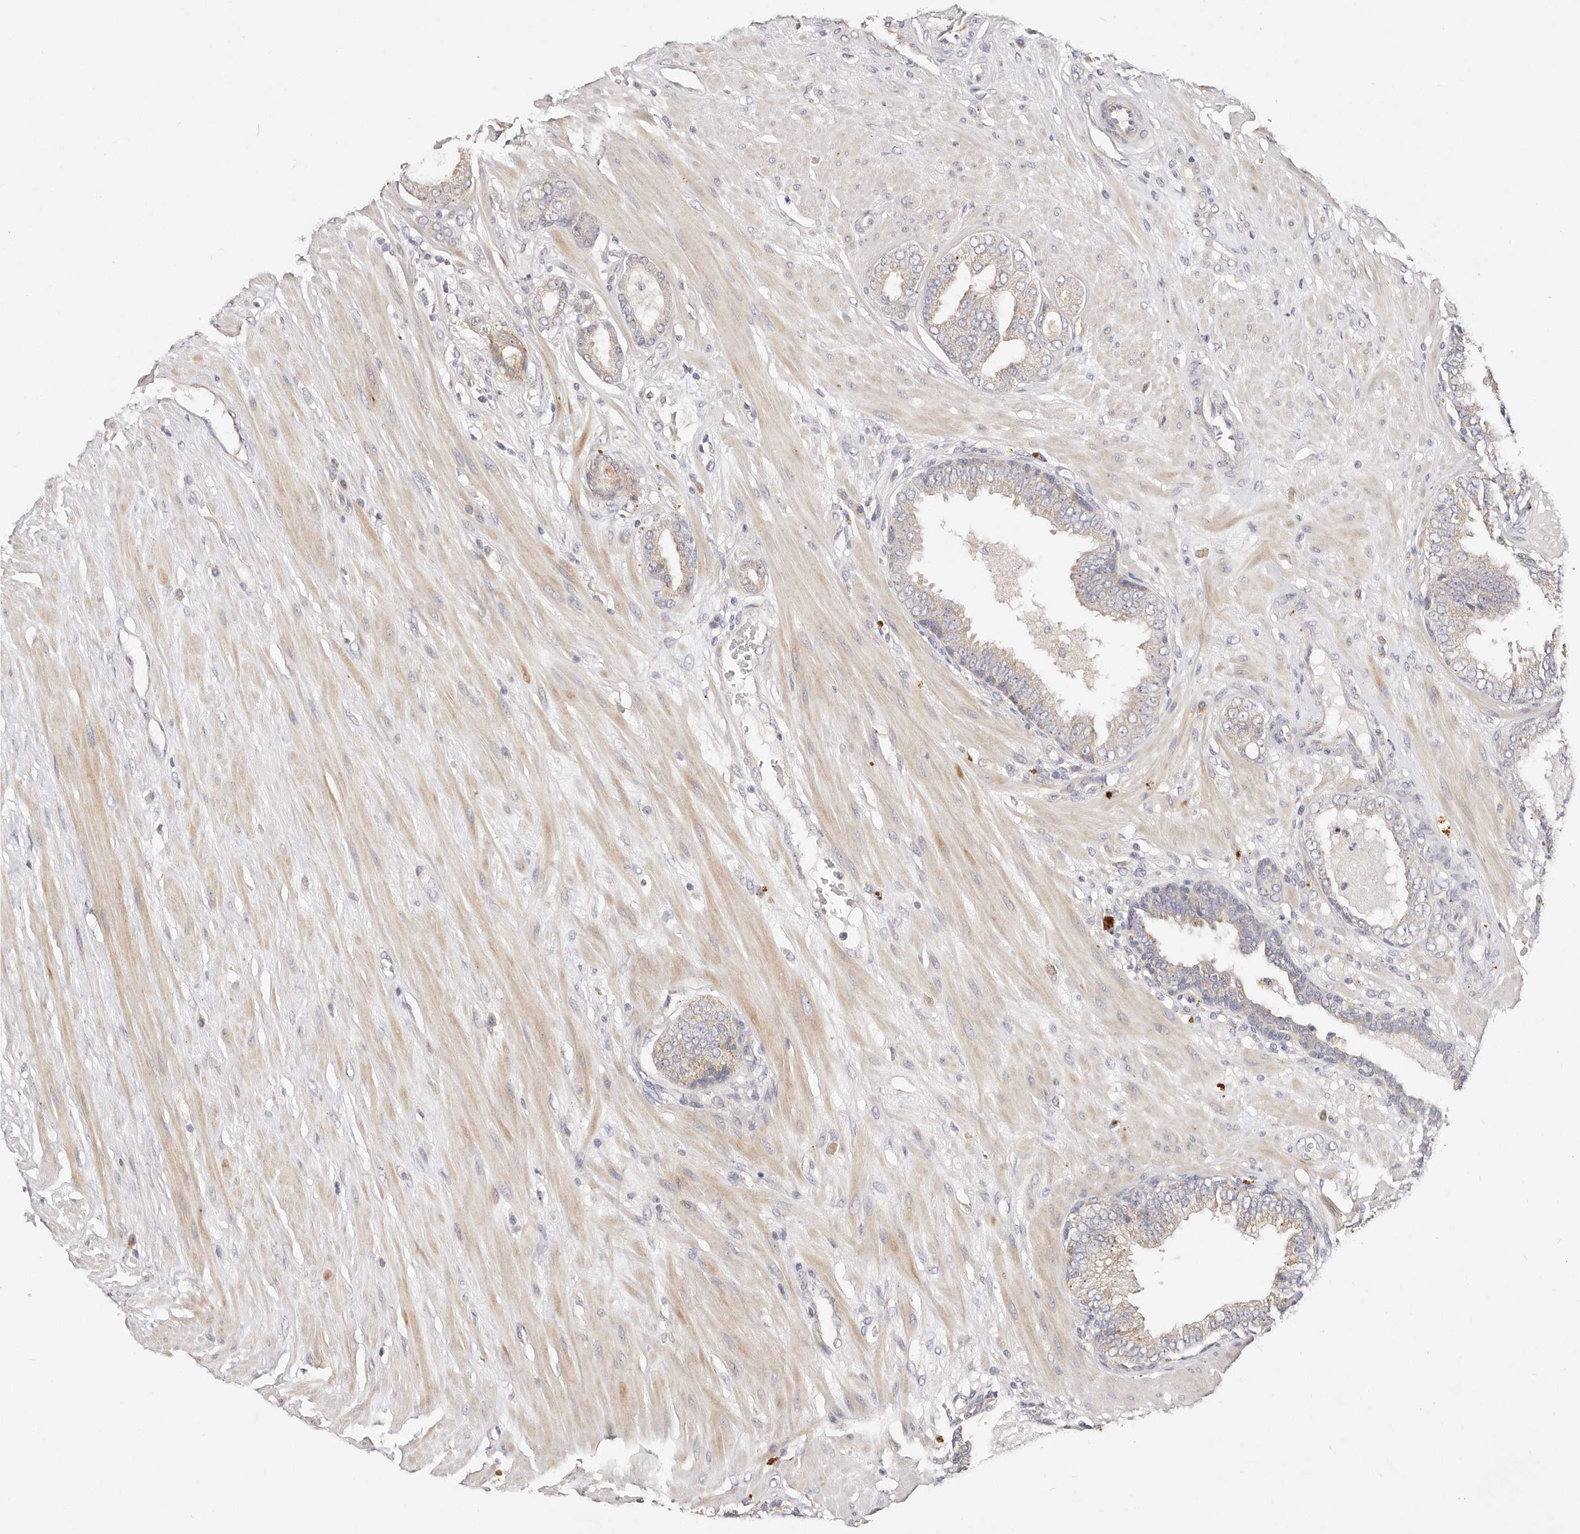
{"staining": {"intensity": "negative", "quantity": "none", "location": "none"}, "tissue": "prostate cancer", "cell_type": "Tumor cells", "image_type": "cancer", "snomed": [{"axis": "morphology", "description": "Adenocarcinoma, Low grade"}, {"axis": "topography", "description": "Prostate"}], "caption": "The image demonstrates no significant staining in tumor cells of adenocarcinoma (low-grade) (prostate). The staining is performed using DAB brown chromogen with nuclei counter-stained in using hematoxylin.", "gene": "VIPAS39", "patient": {"sex": "male", "age": 63}}